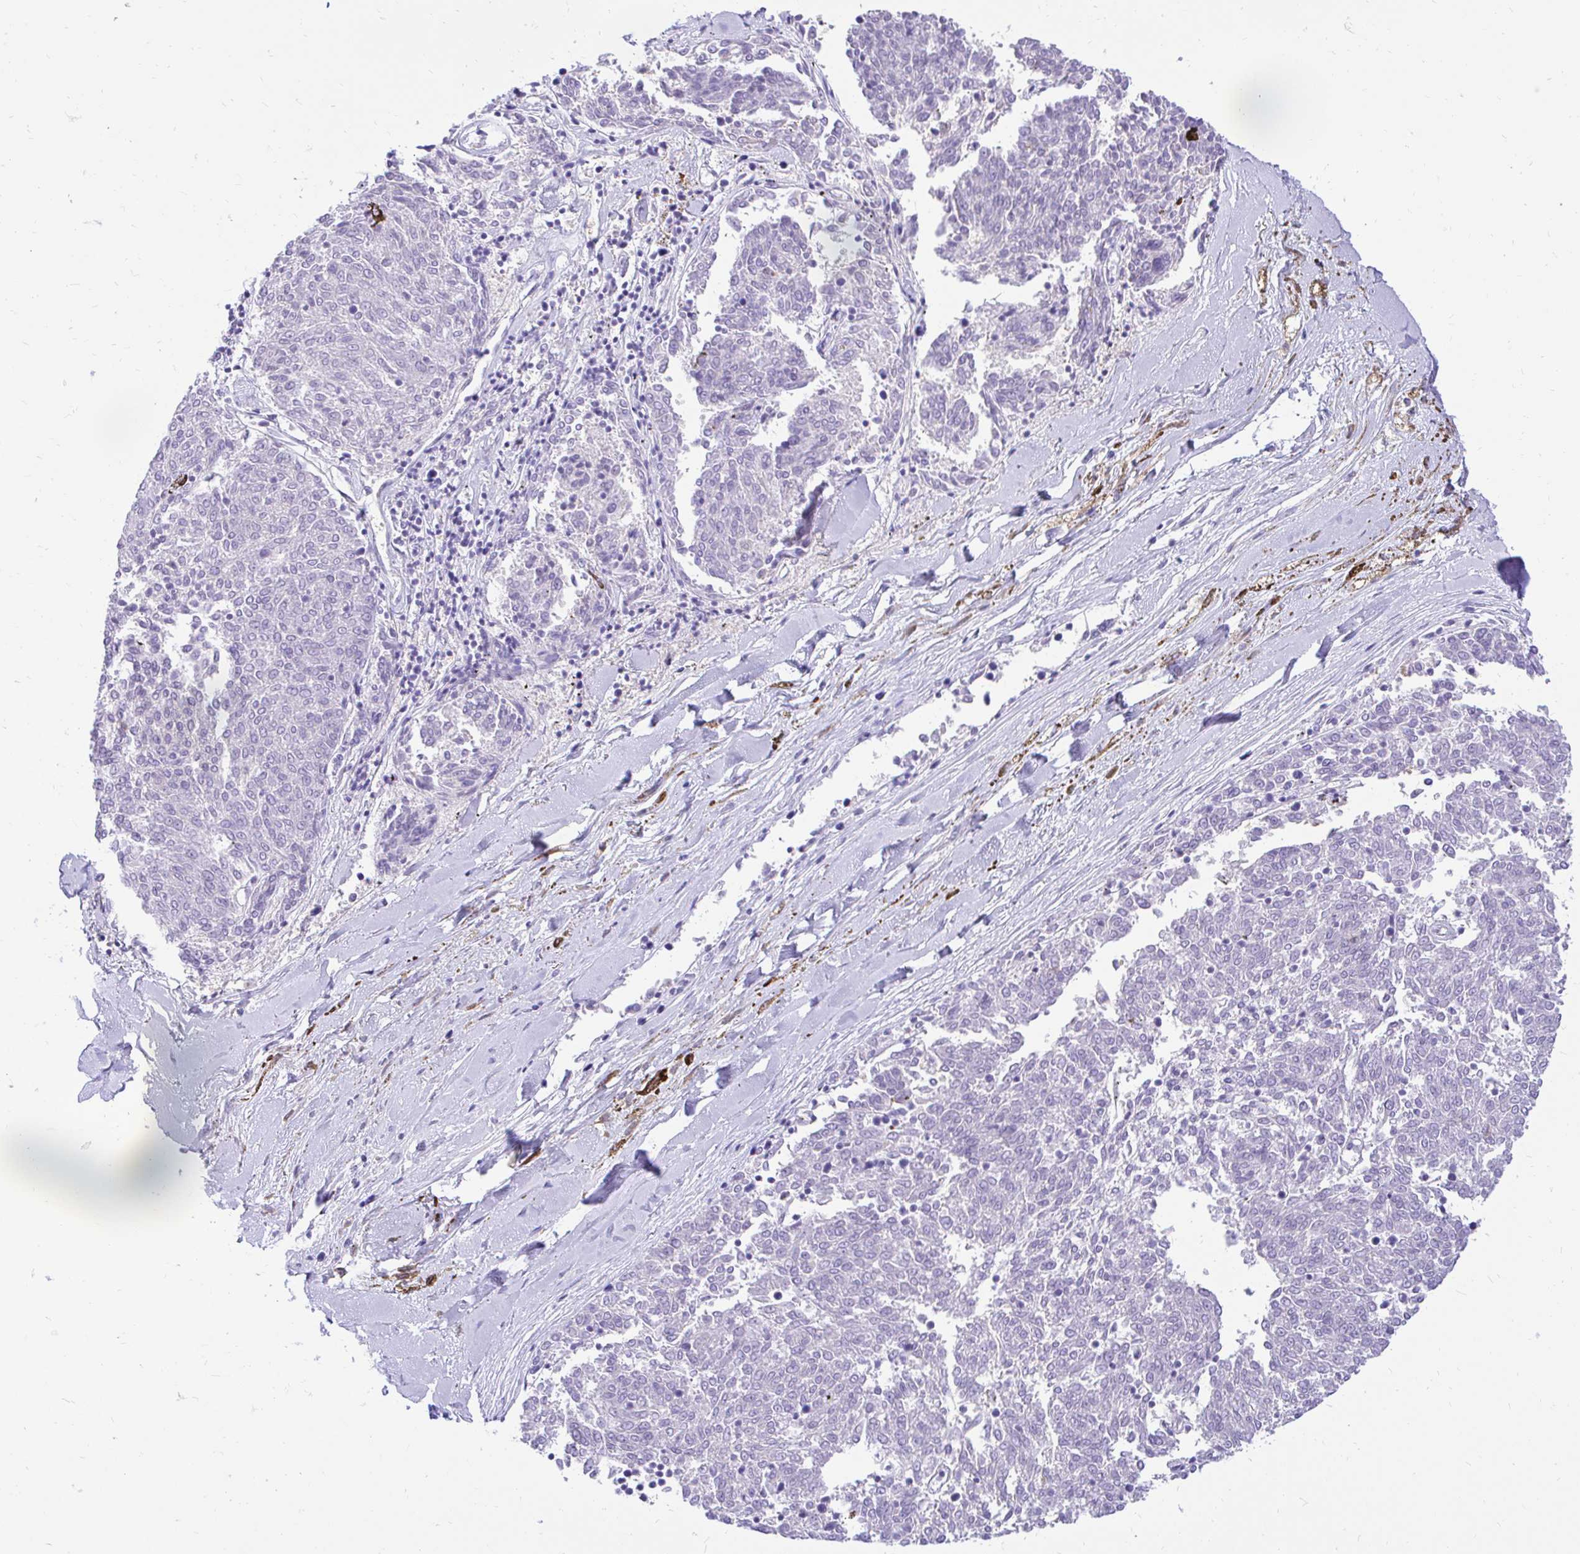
{"staining": {"intensity": "negative", "quantity": "none", "location": "none"}, "tissue": "melanoma", "cell_type": "Tumor cells", "image_type": "cancer", "snomed": [{"axis": "morphology", "description": "Malignant melanoma, NOS"}, {"axis": "topography", "description": "Skin"}], "caption": "Tumor cells are negative for protein expression in human malignant melanoma.", "gene": "FATE1", "patient": {"sex": "female", "age": 72}}